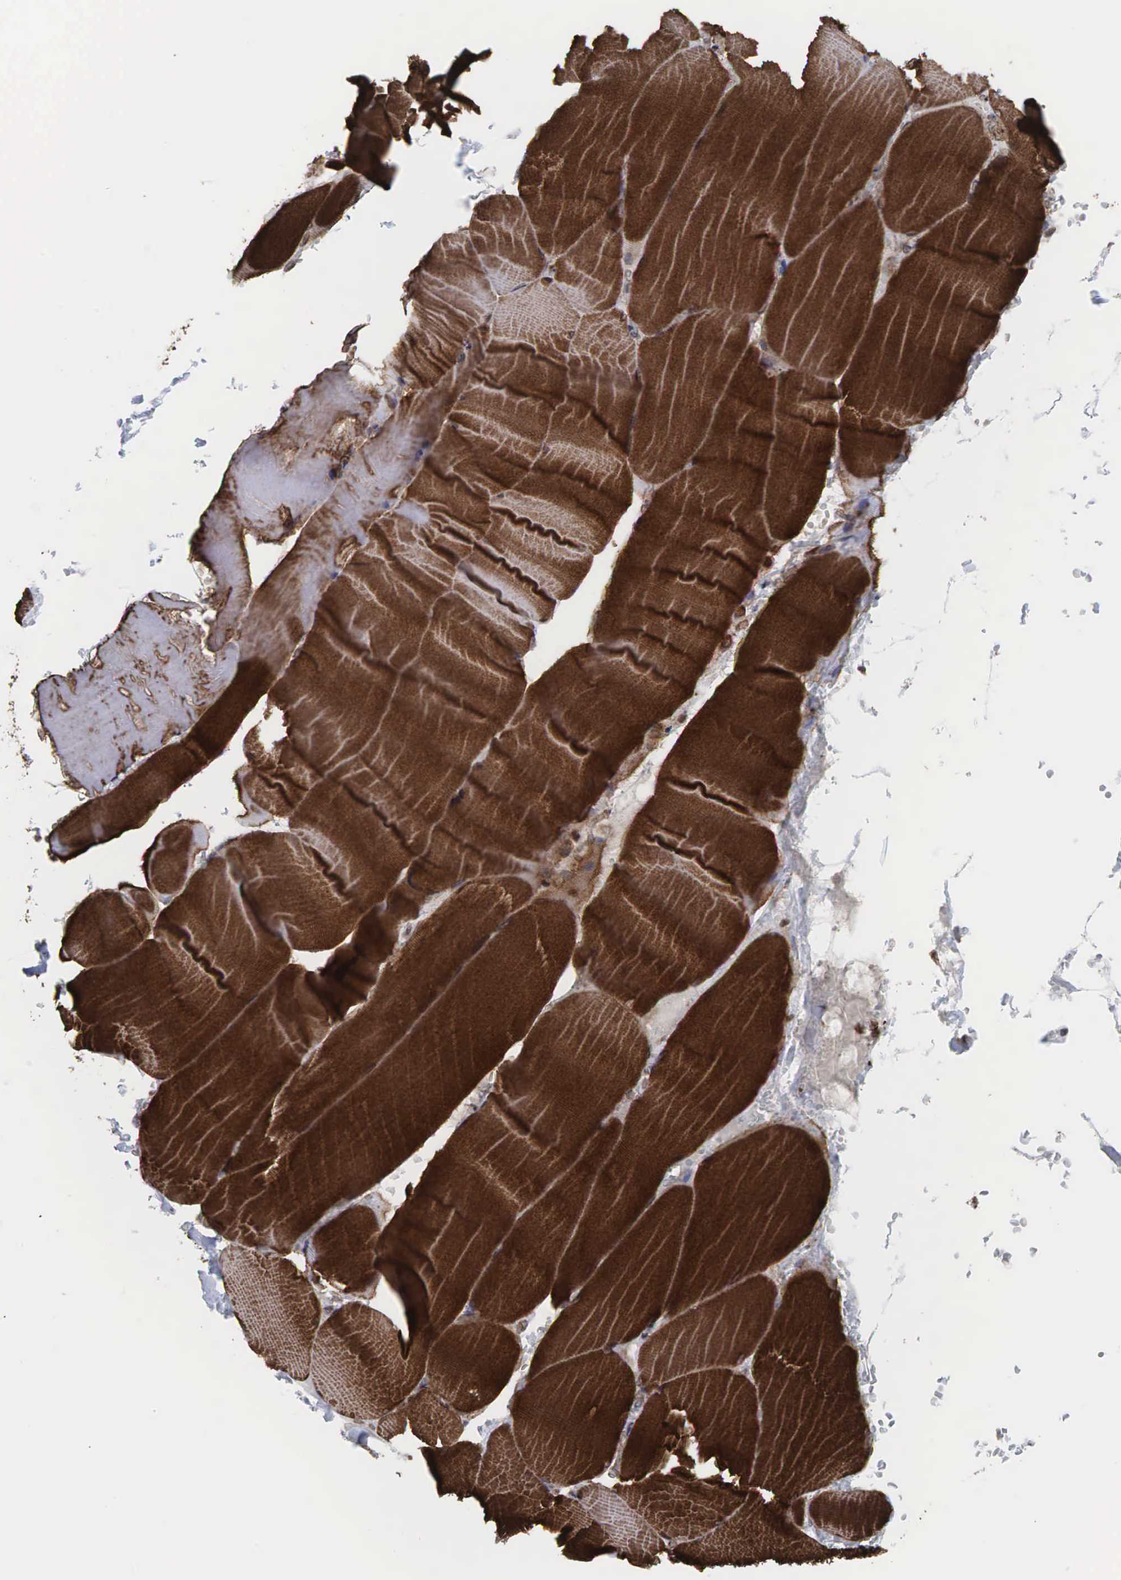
{"staining": {"intensity": "strong", "quantity": ">75%", "location": "cytoplasmic/membranous"}, "tissue": "skeletal muscle", "cell_type": "Myocytes", "image_type": "normal", "snomed": [{"axis": "morphology", "description": "Normal tissue, NOS"}, {"axis": "topography", "description": "Skeletal muscle"}], "caption": "A high-resolution micrograph shows immunohistochemistry (IHC) staining of unremarkable skeletal muscle, which shows strong cytoplasmic/membranous positivity in about >75% of myocytes. (DAB IHC, brown staining for protein, blue staining for nuclei).", "gene": "GPRASP1", "patient": {"sex": "male", "age": 71}}